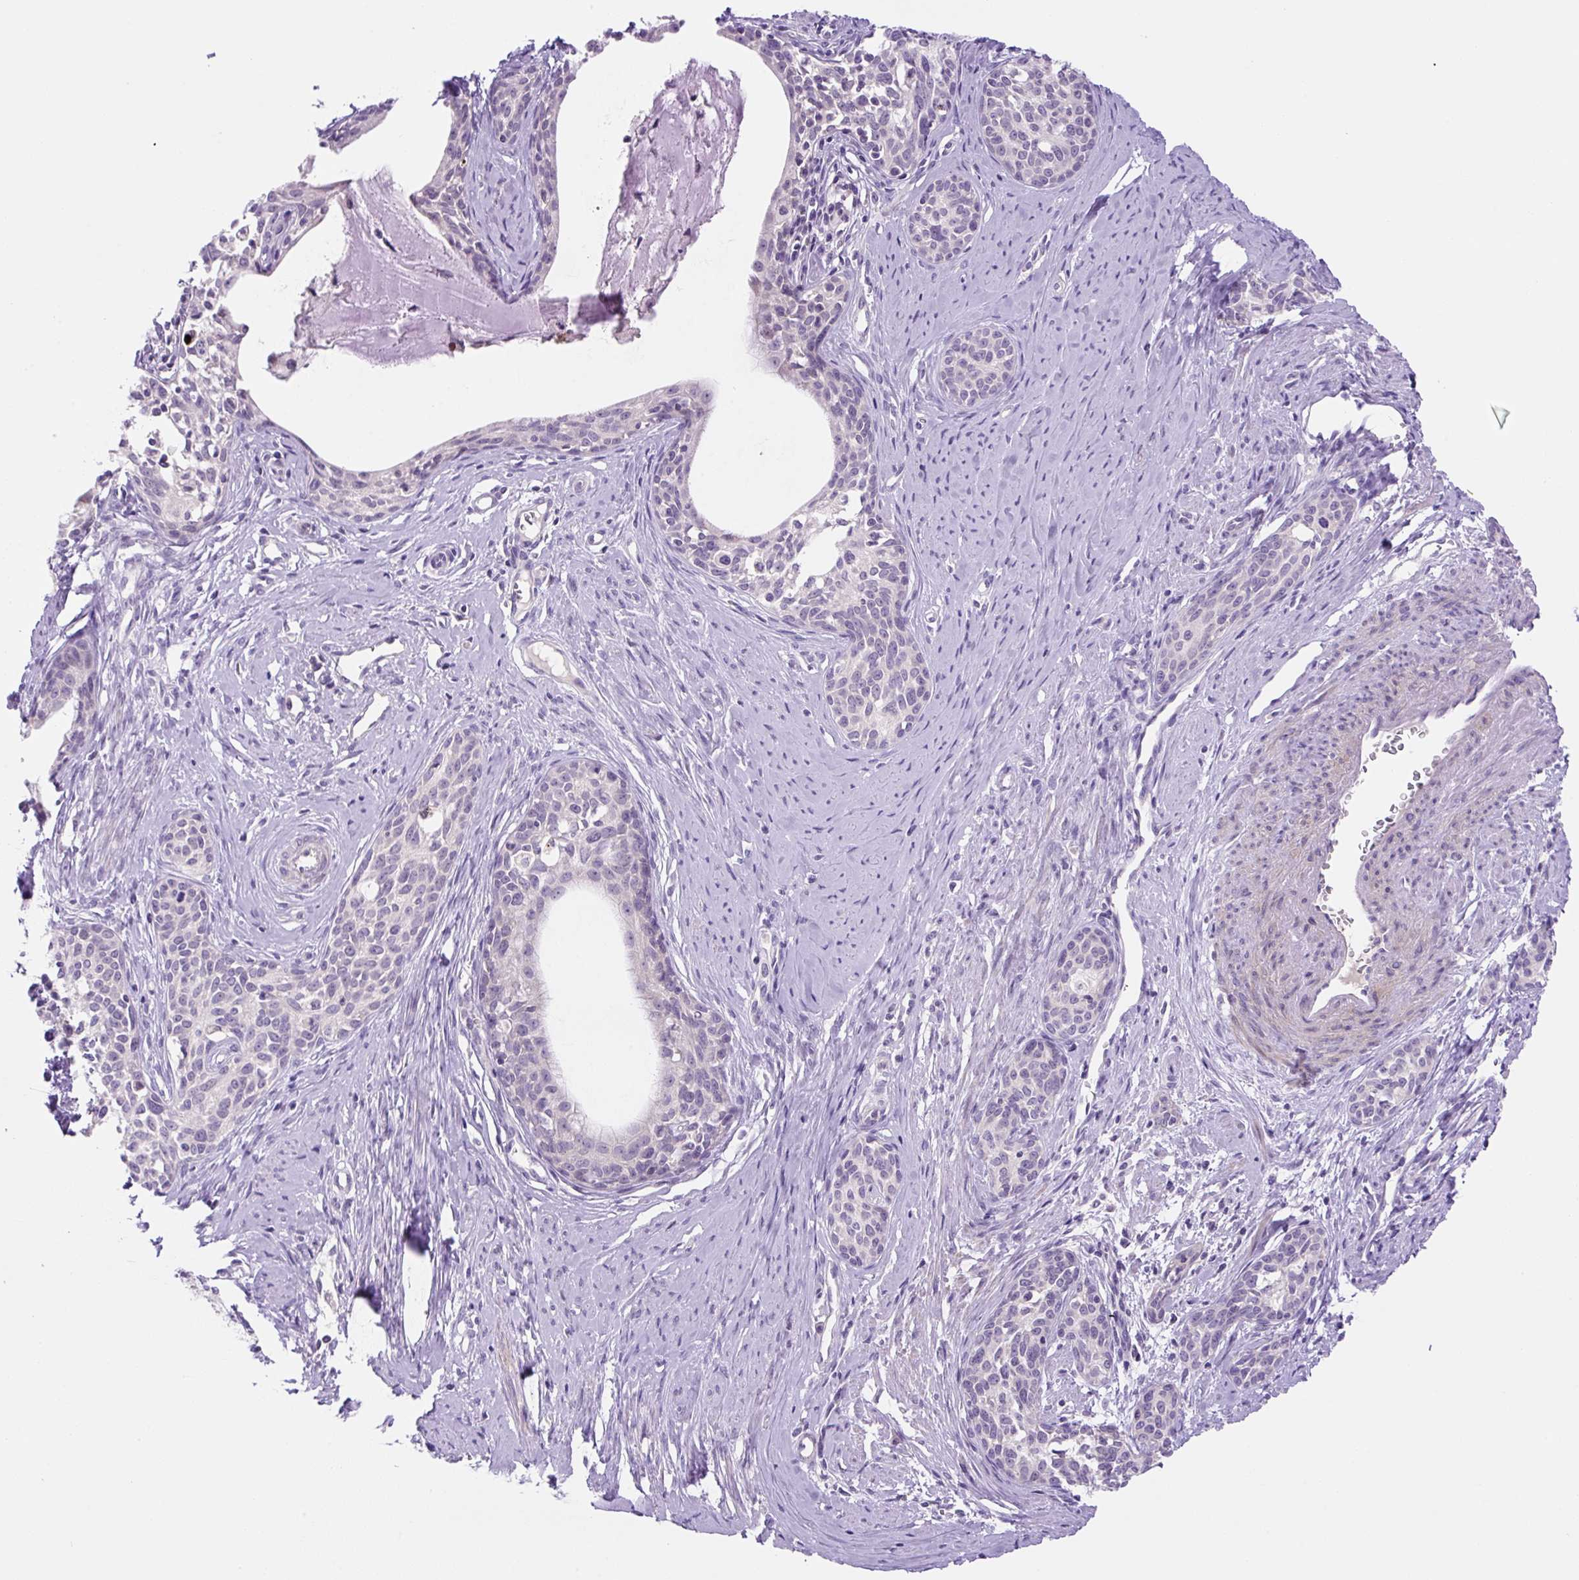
{"staining": {"intensity": "negative", "quantity": "none", "location": "none"}, "tissue": "cervical cancer", "cell_type": "Tumor cells", "image_type": "cancer", "snomed": [{"axis": "morphology", "description": "Squamous cell carcinoma, NOS"}, {"axis": "morphology", "description": "Adenocarcinoma, NOS"}, {"axis": "topography", "description": "Cervix"}], "caption": "IHC micrograph of neoplastic tissue: human cervical squamous cell carcinoma stained with DAB displays no significant protein positivity in tumor cells. The staining is performed using DAB (3,3'-diaminobenzidine) brown chromogen with nuclei counter-stained in using hematoxylin.", "gene": "OGDHL", "patient": {"sex": "female", "age": 52}}